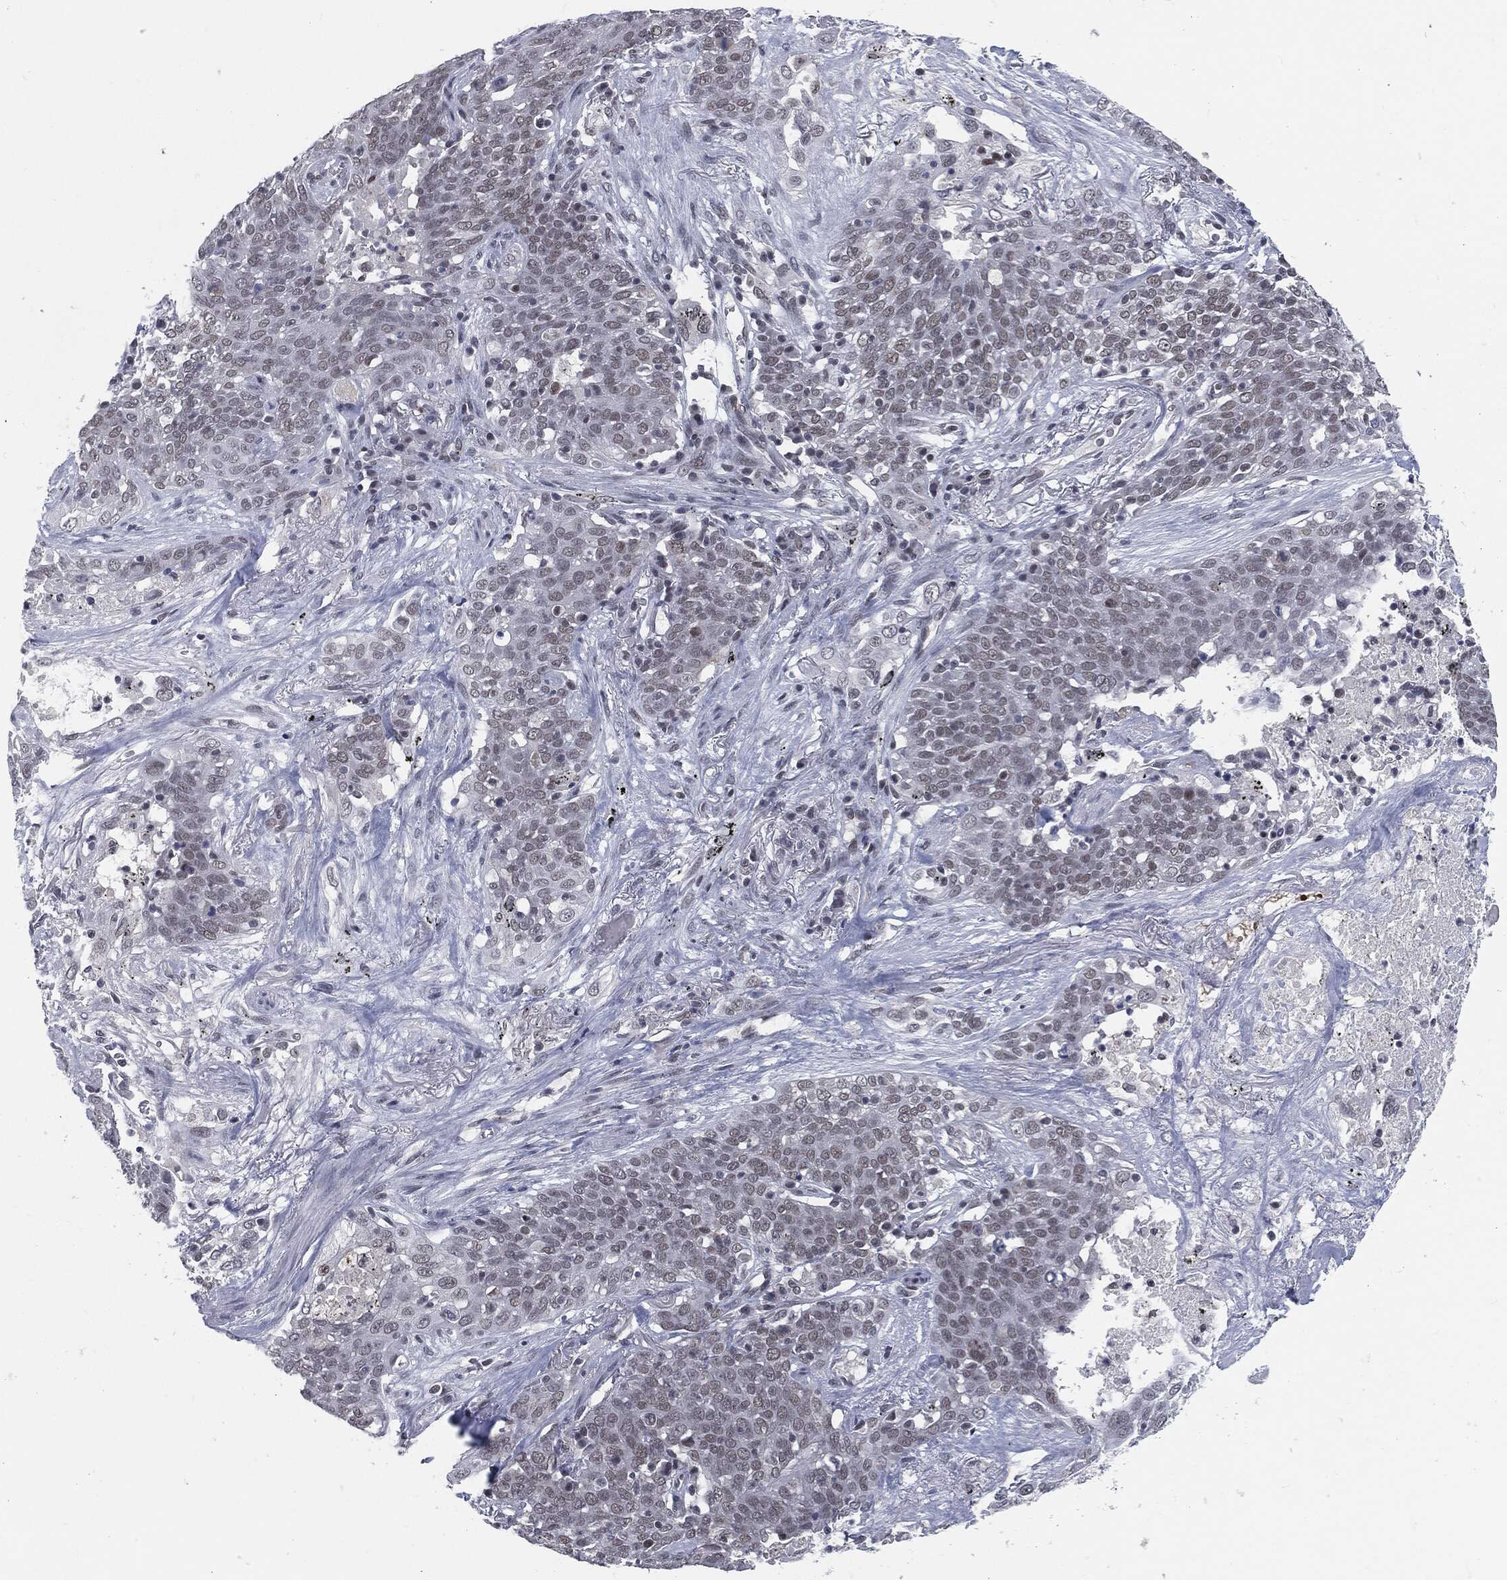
{"staining": {"intensity": "moderate", "quantity": "<25%", "location": "nuclear"}, "tissue": "lung cancer", "cell_type": "Tumor cells", "image_type": "cancer", "snomed": [{"axis": "morphology", "description": "Squamous cell carcinoma, NOS"}, {"axis": "topography", "description": "Lung"}], "caption": "Protein expression analysis of lung cancer displays moderate nuclear staining in about <25% of tumor cells.", "gene": "ANXA1", "patient": {"sex": "male", "age": 82}}